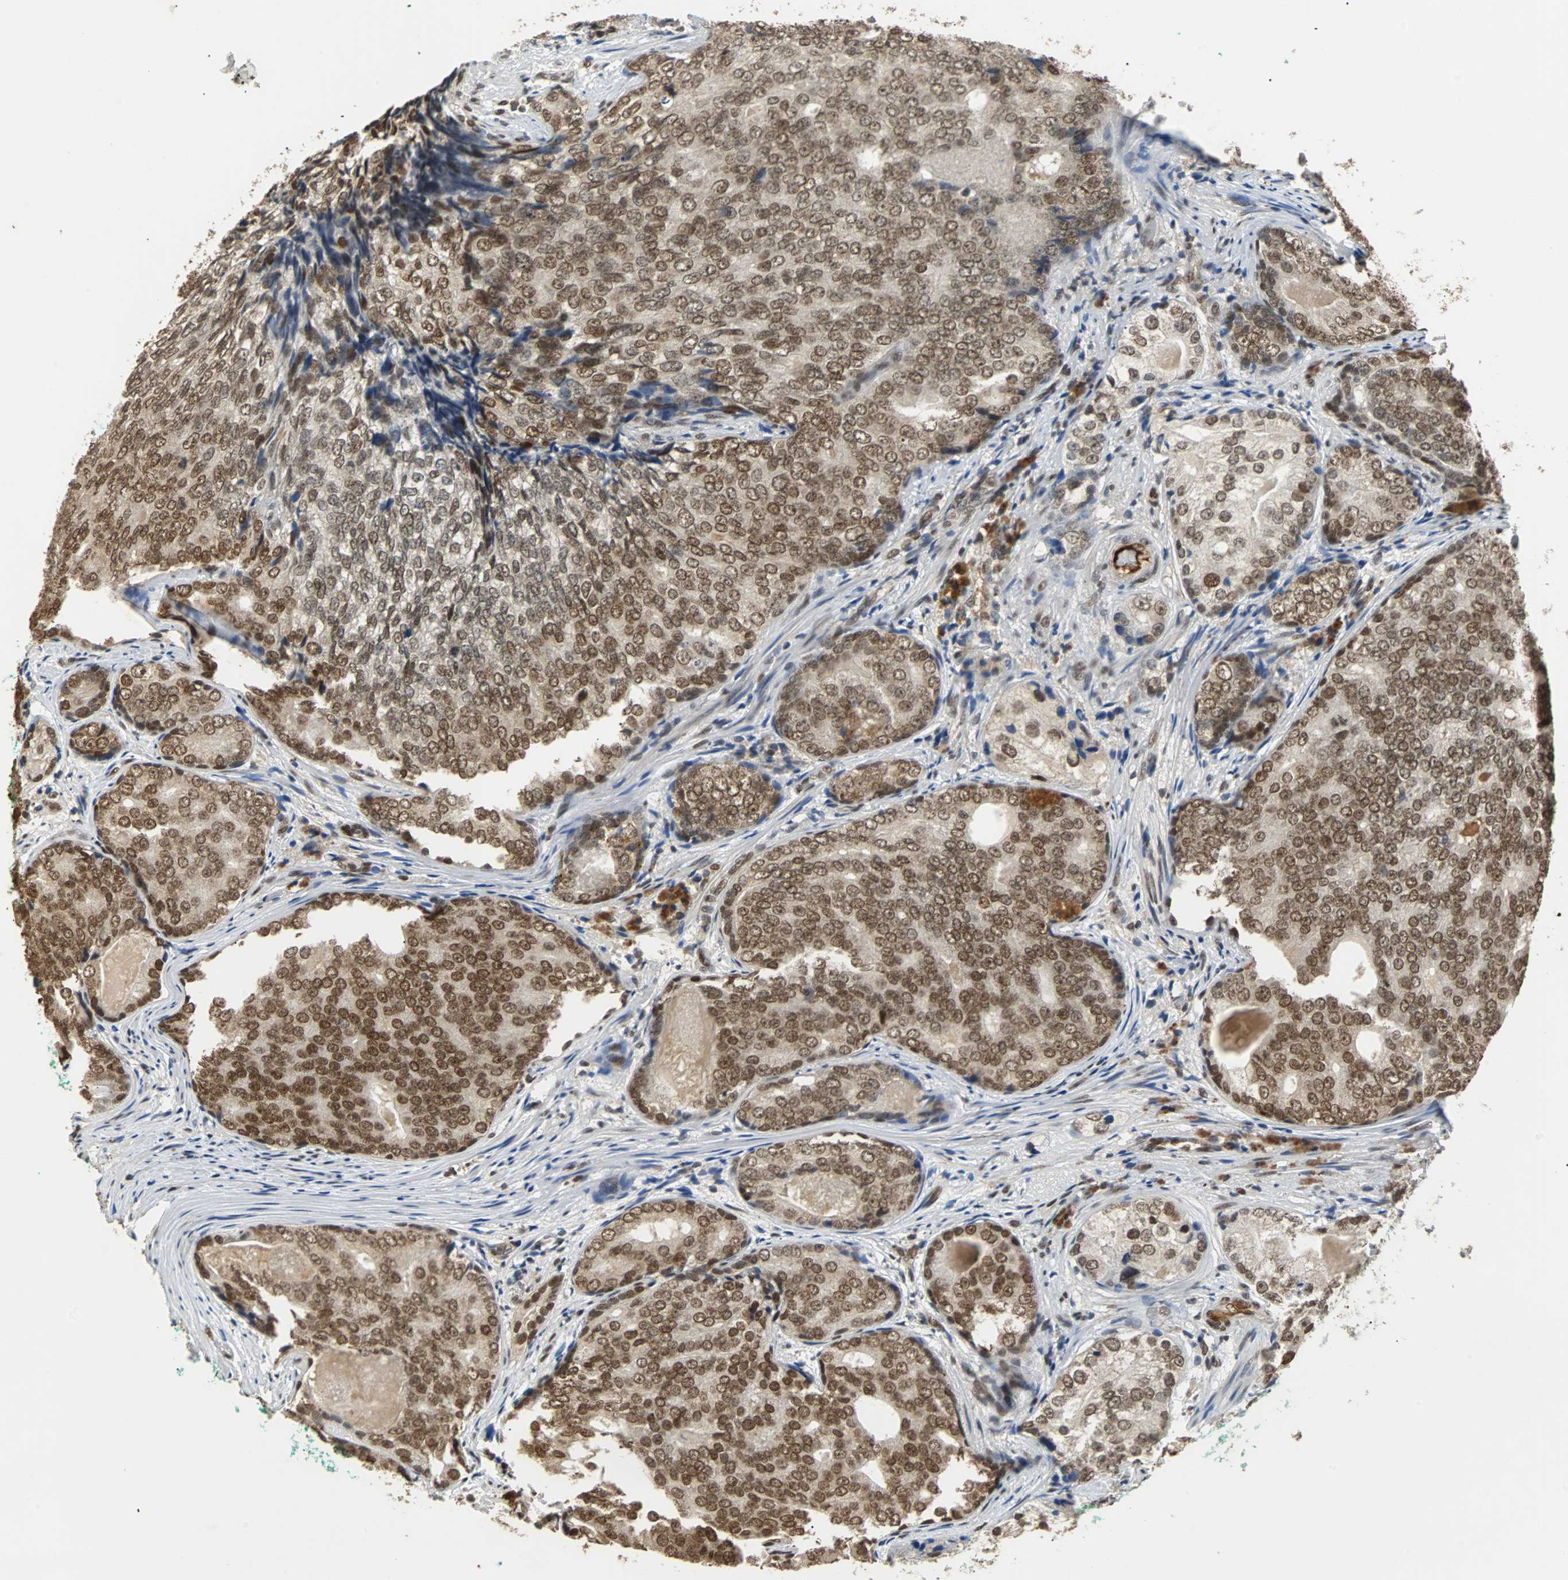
{"staining": {"intensity": "moderate", "quantity": ">75%", "location": "nuclear"}, "tissue": "prostate cancer", "cell_type": "Tumor cells", "image_type": "cancer", "snomed": [{"axis": "morphology", "description": "Adenocarcinoma, High grade"}, {"axis": "topography", "description": "Prostate"}], "caption": "High-power microscopy captured an immunohistochemistry (IHC) histopathology image of prostate cancer, revealing moderate nuclear expression in approximately >75% of tumor cells. The protein of interest is shown in brown color, while the nuclei are stained blue.", "gene": "PHC1", "patient": {"sex": "male", "age": 66}}